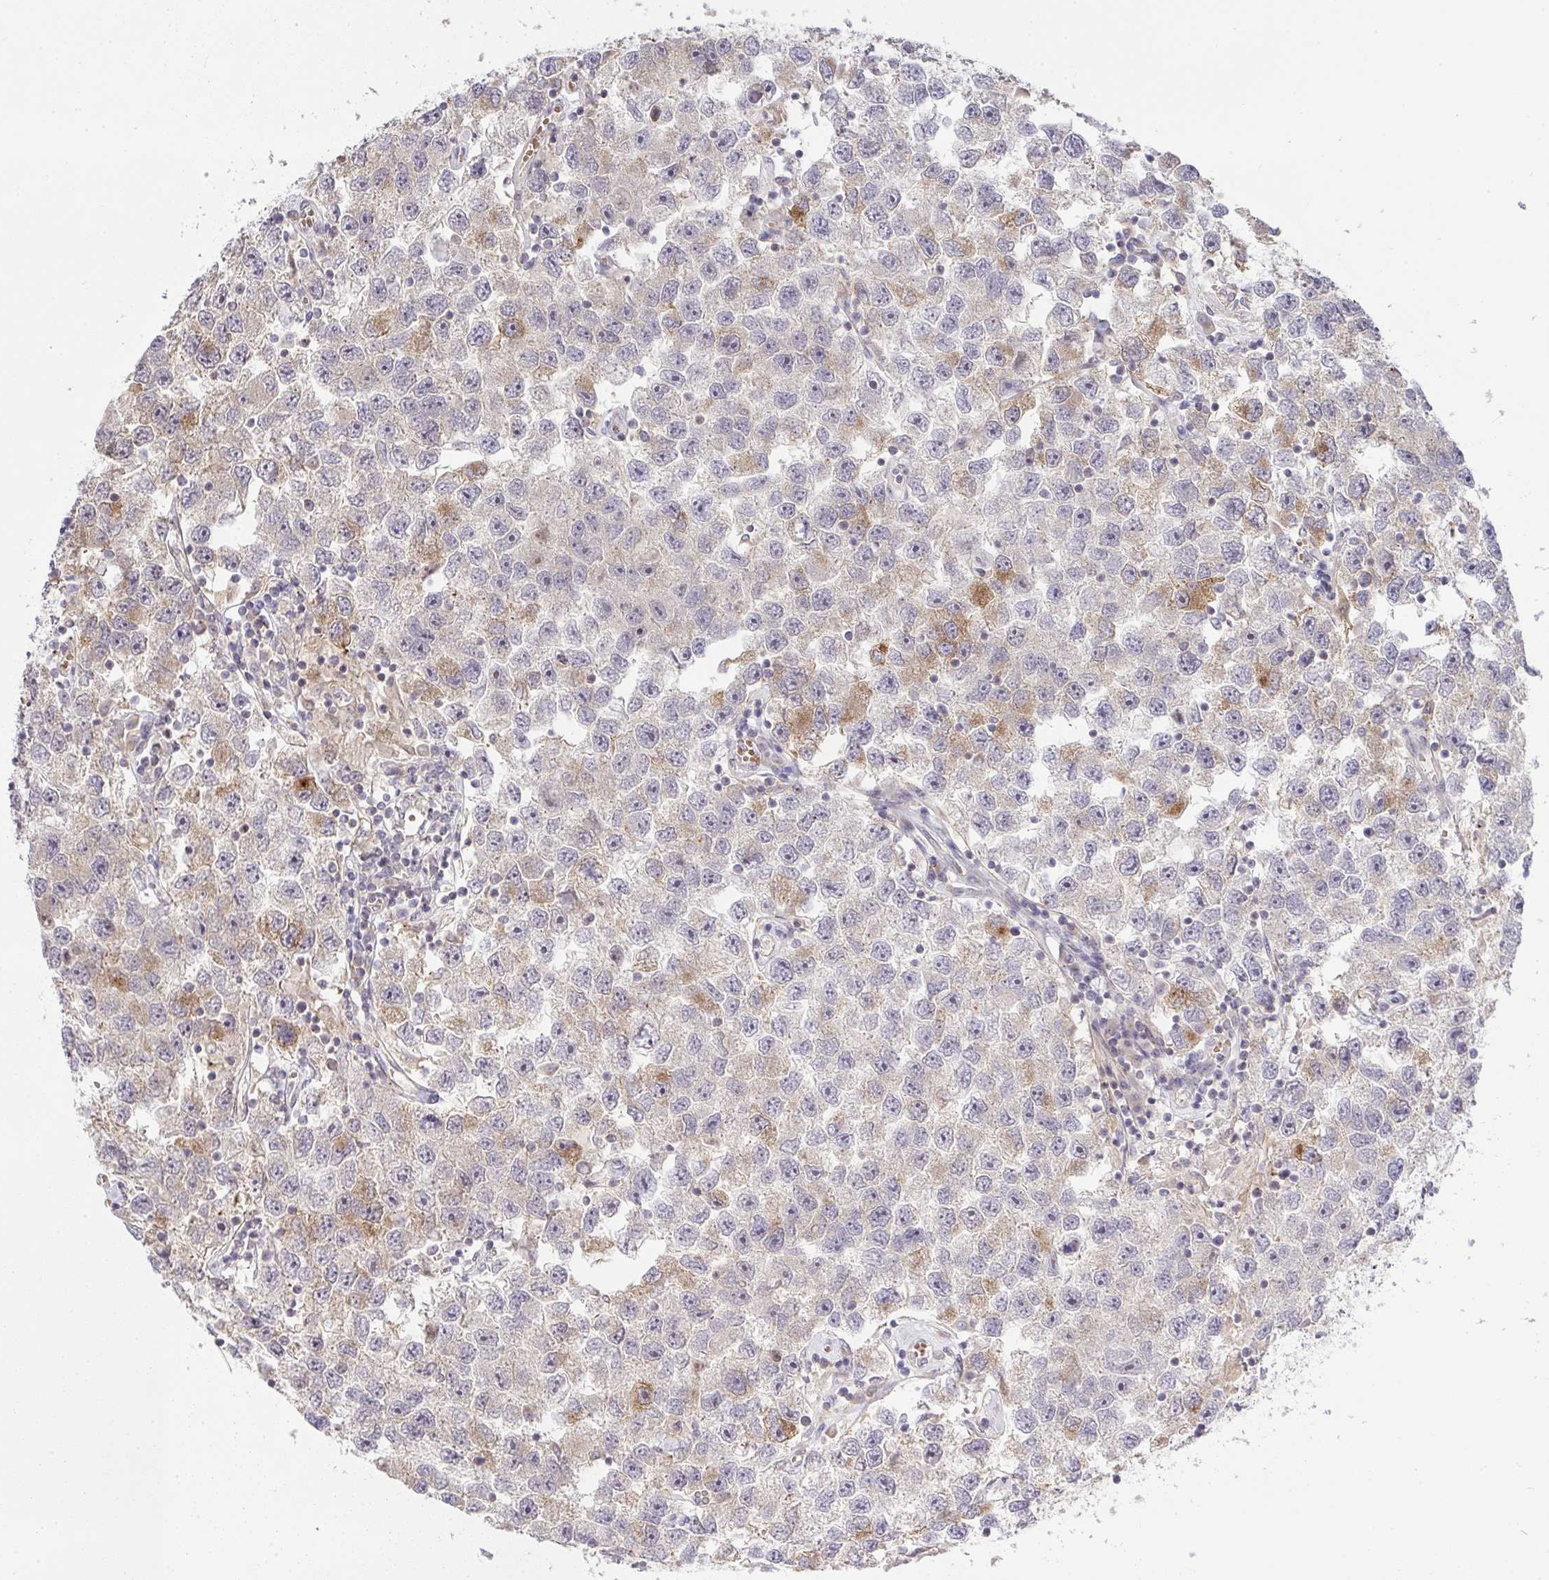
{"staining": {"intensity": "moderate", "quantity": "<25%", "location": "cytoplasmic/membranous"}, "tissue": "testis cancer", "cell_type": "Tumor cells", "image_type": "cancer", "snomed": [{"axis": "morphology", "description": "Seminoma, NOS"}, {"axis": "topography", "description": "Testis"}], "caption": "Human testis seminoma stained with a brown dye reveals moderate cytoplasmic/membranous positive staining in about <25% of tumor cells.", "gene": "SLC9A6", "patient": {"sex": "male", "age": 26}}